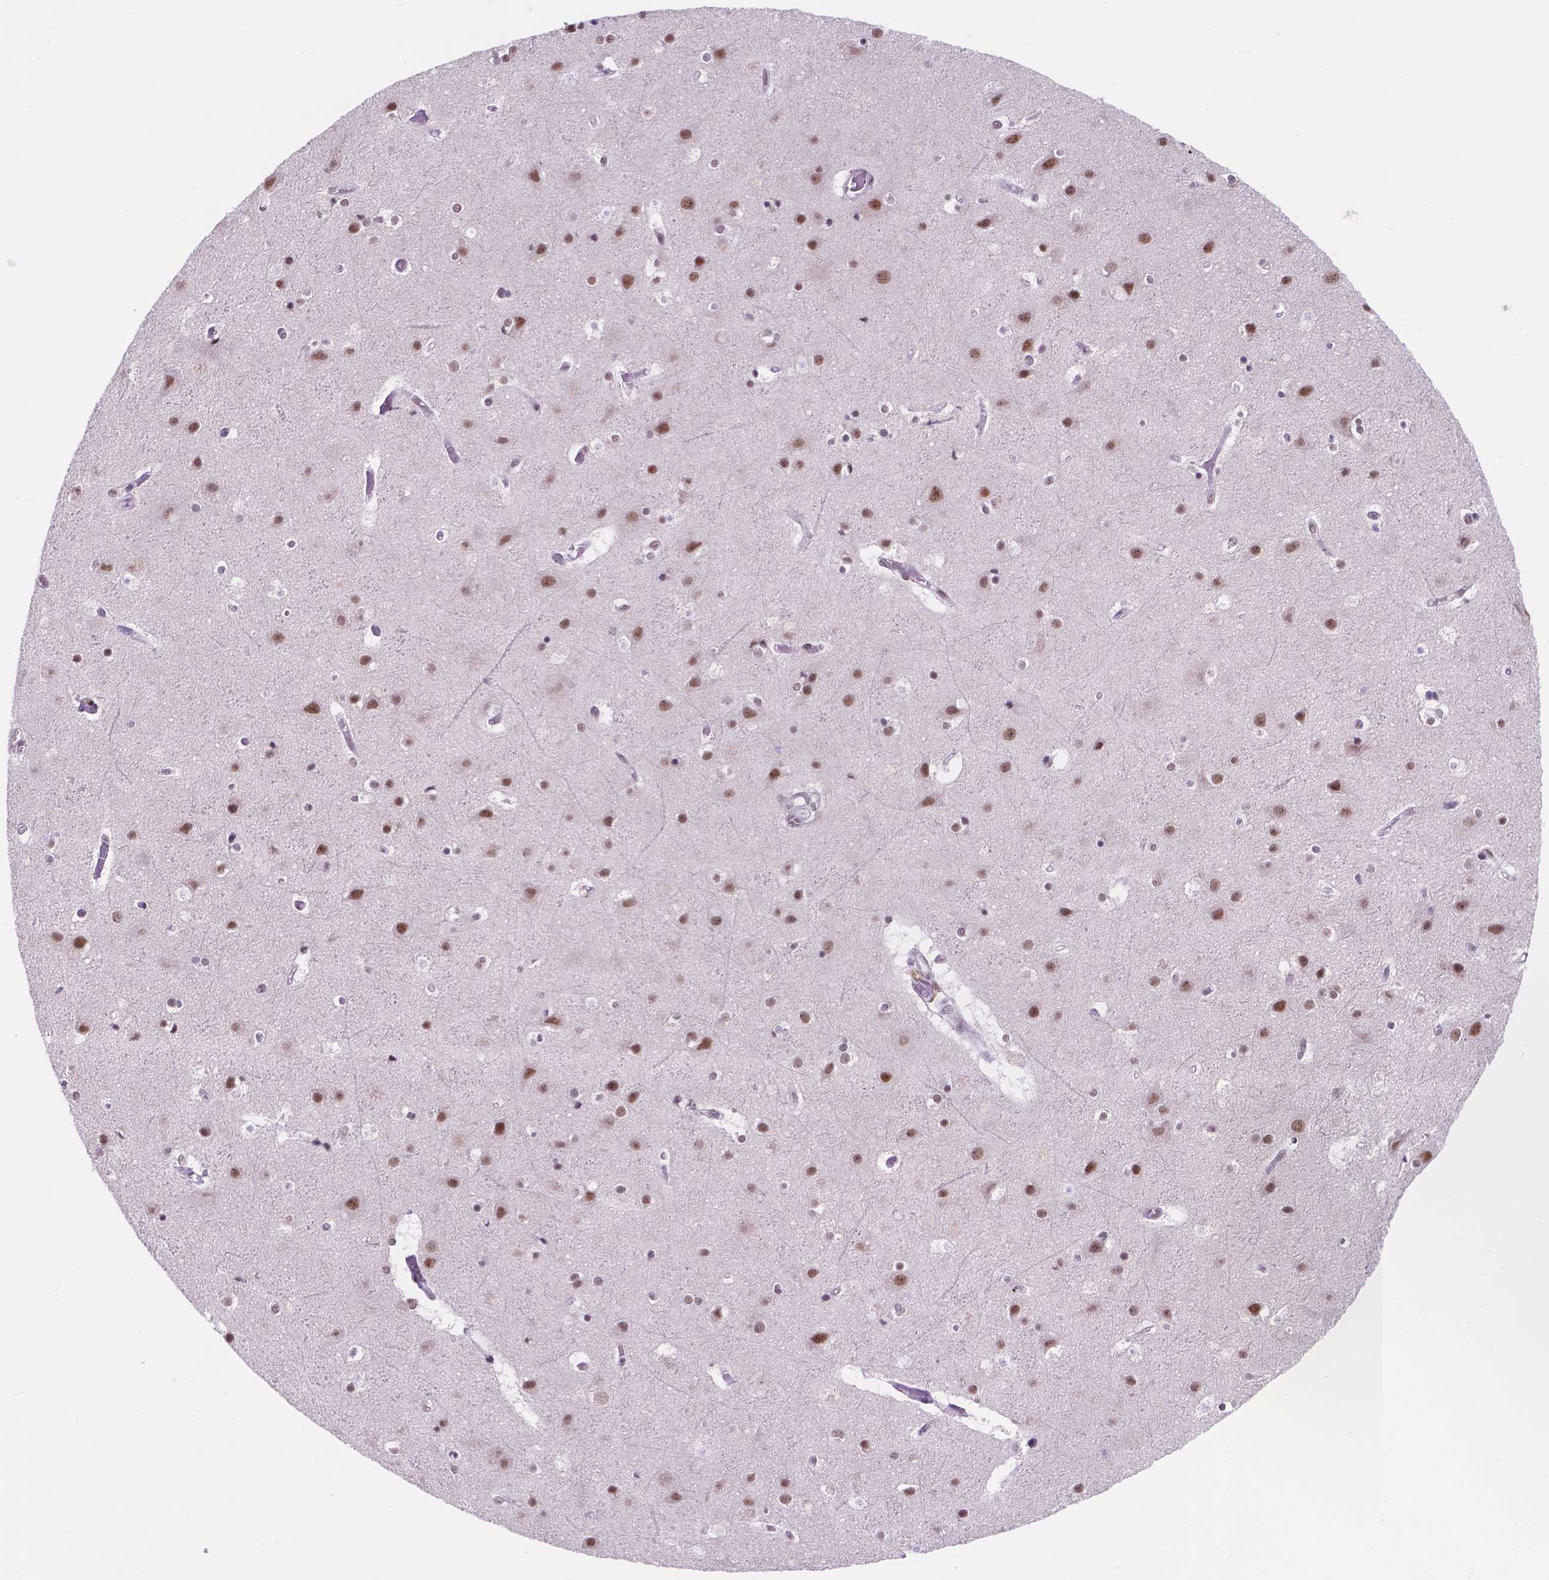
{"staining": {"intensity": "negative", "quantity": "none", "location": "none"}, "tissue": "cerebral cortex", "cell_type": "Endothelial cells", "image_type": "normal", "snomed": [{"axis": "morphology", "description": "Normal tissue, NOS"}, {"axis": "topography", "description": "Cerebral cortex"}], "caption": "Endothelial cells show no significant positivity in normal cerebral cortex. The staining is performed using DAB (3,3'-diaminobenzidine) brown chromogen with nuclei counter-stained in using hematoxylin.", "gene": "BCAS2", "patient": {"sex": "female", "age": 52}}